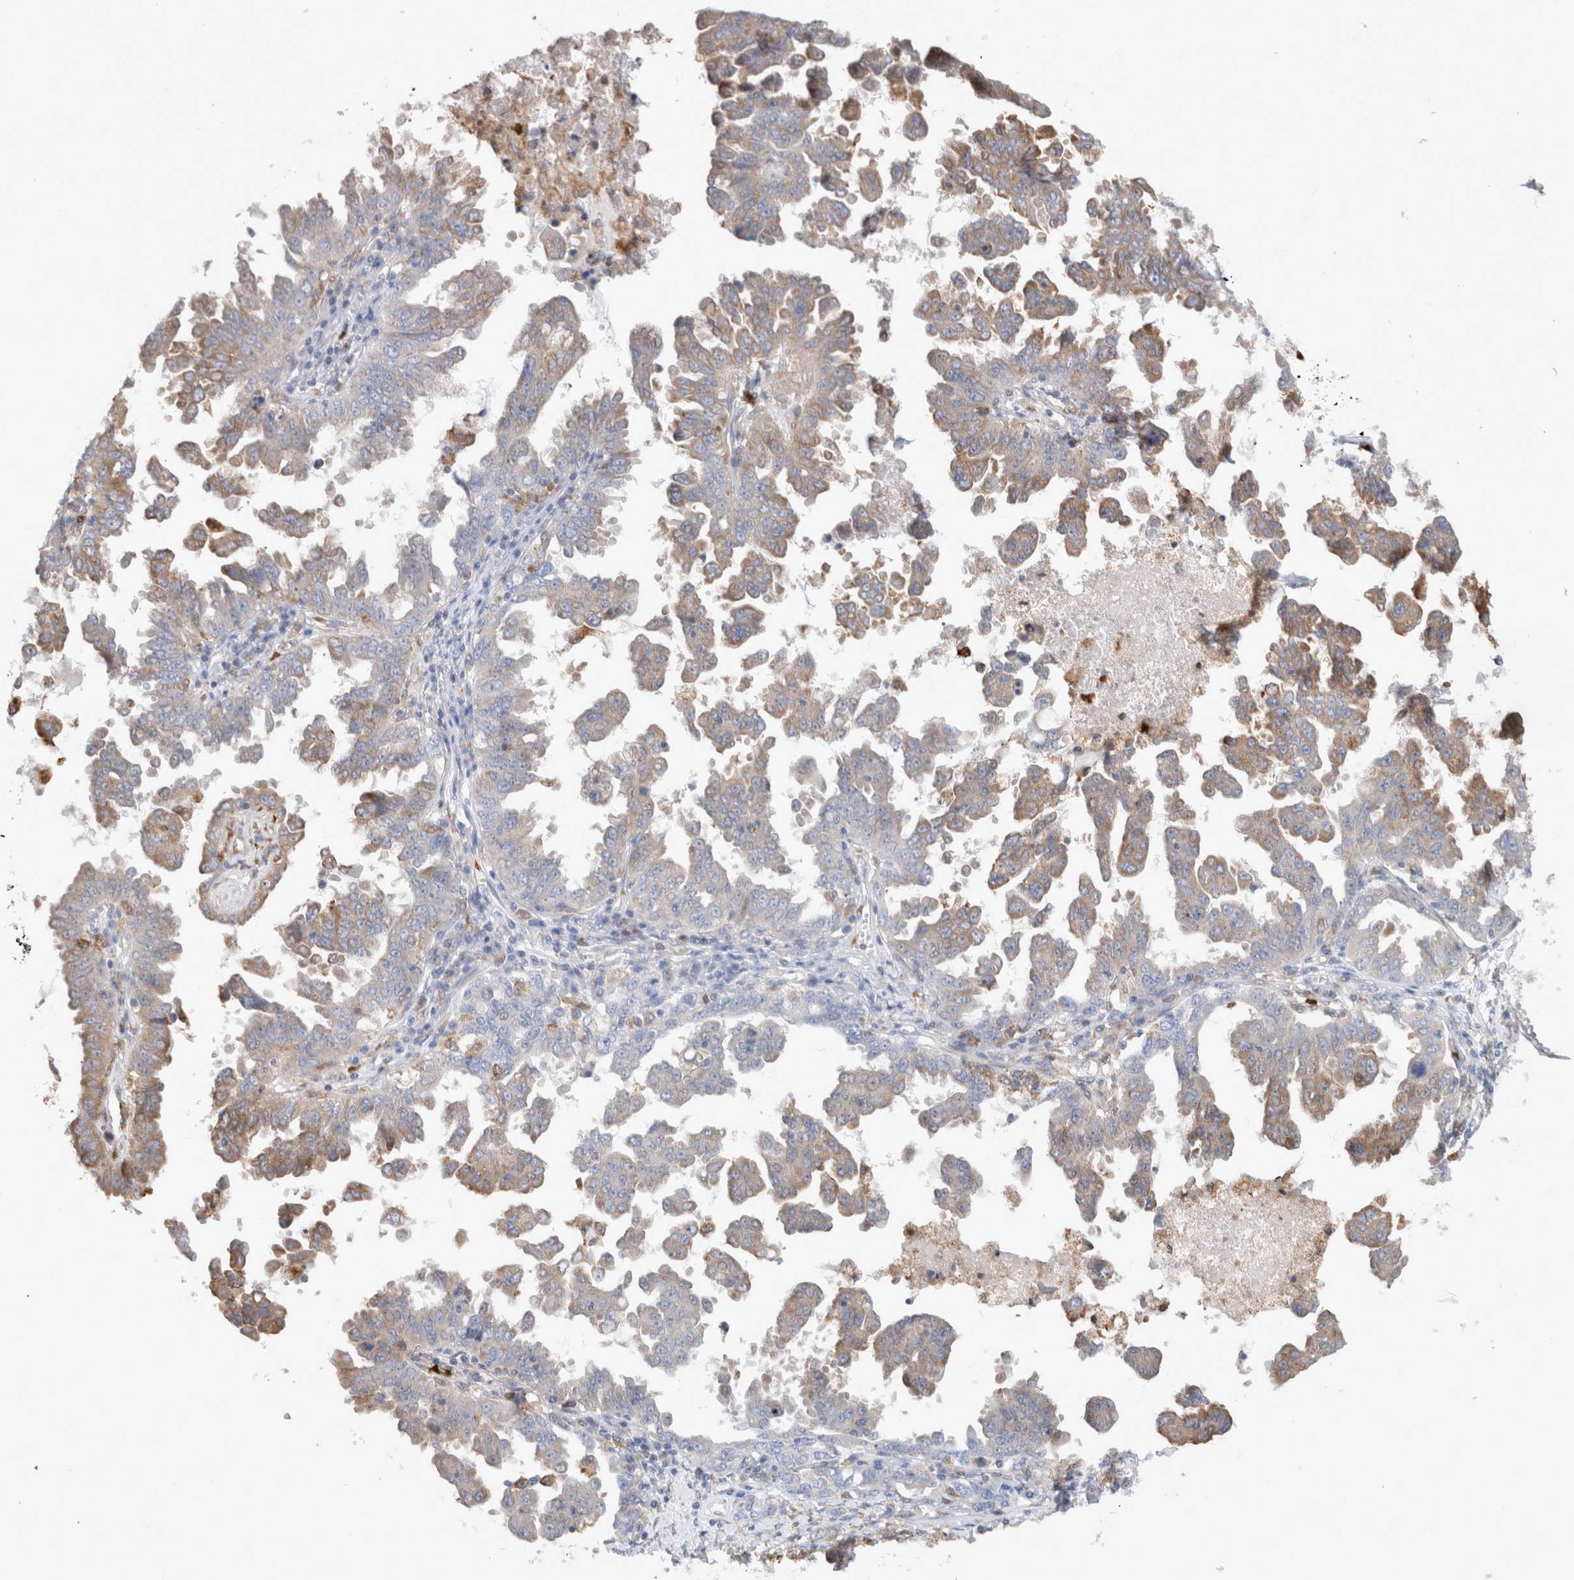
{"staining": {"intensity": "weak", "quantity": "25%-75%", "location": "cytoplasmic/membranous"}, "tissue": "ovarian cancer", "cell_type": "Tumor cells", "image_type": "cancer", "snomed": [{"axis": "morphology", "description": "Carcinoma, endometroid"}, {"axis": "topography", "description": "Ovary"}], "caption": "High-power microscopy captured an IHC photomicrograph of ovarian endometroid carcinoma, revealing weak cytoplasmic/membranous positivity in approximately 25%-75% of tumor cells.", "gene": "P4HA1", "patient": {"sex": "female", "age": 62}}